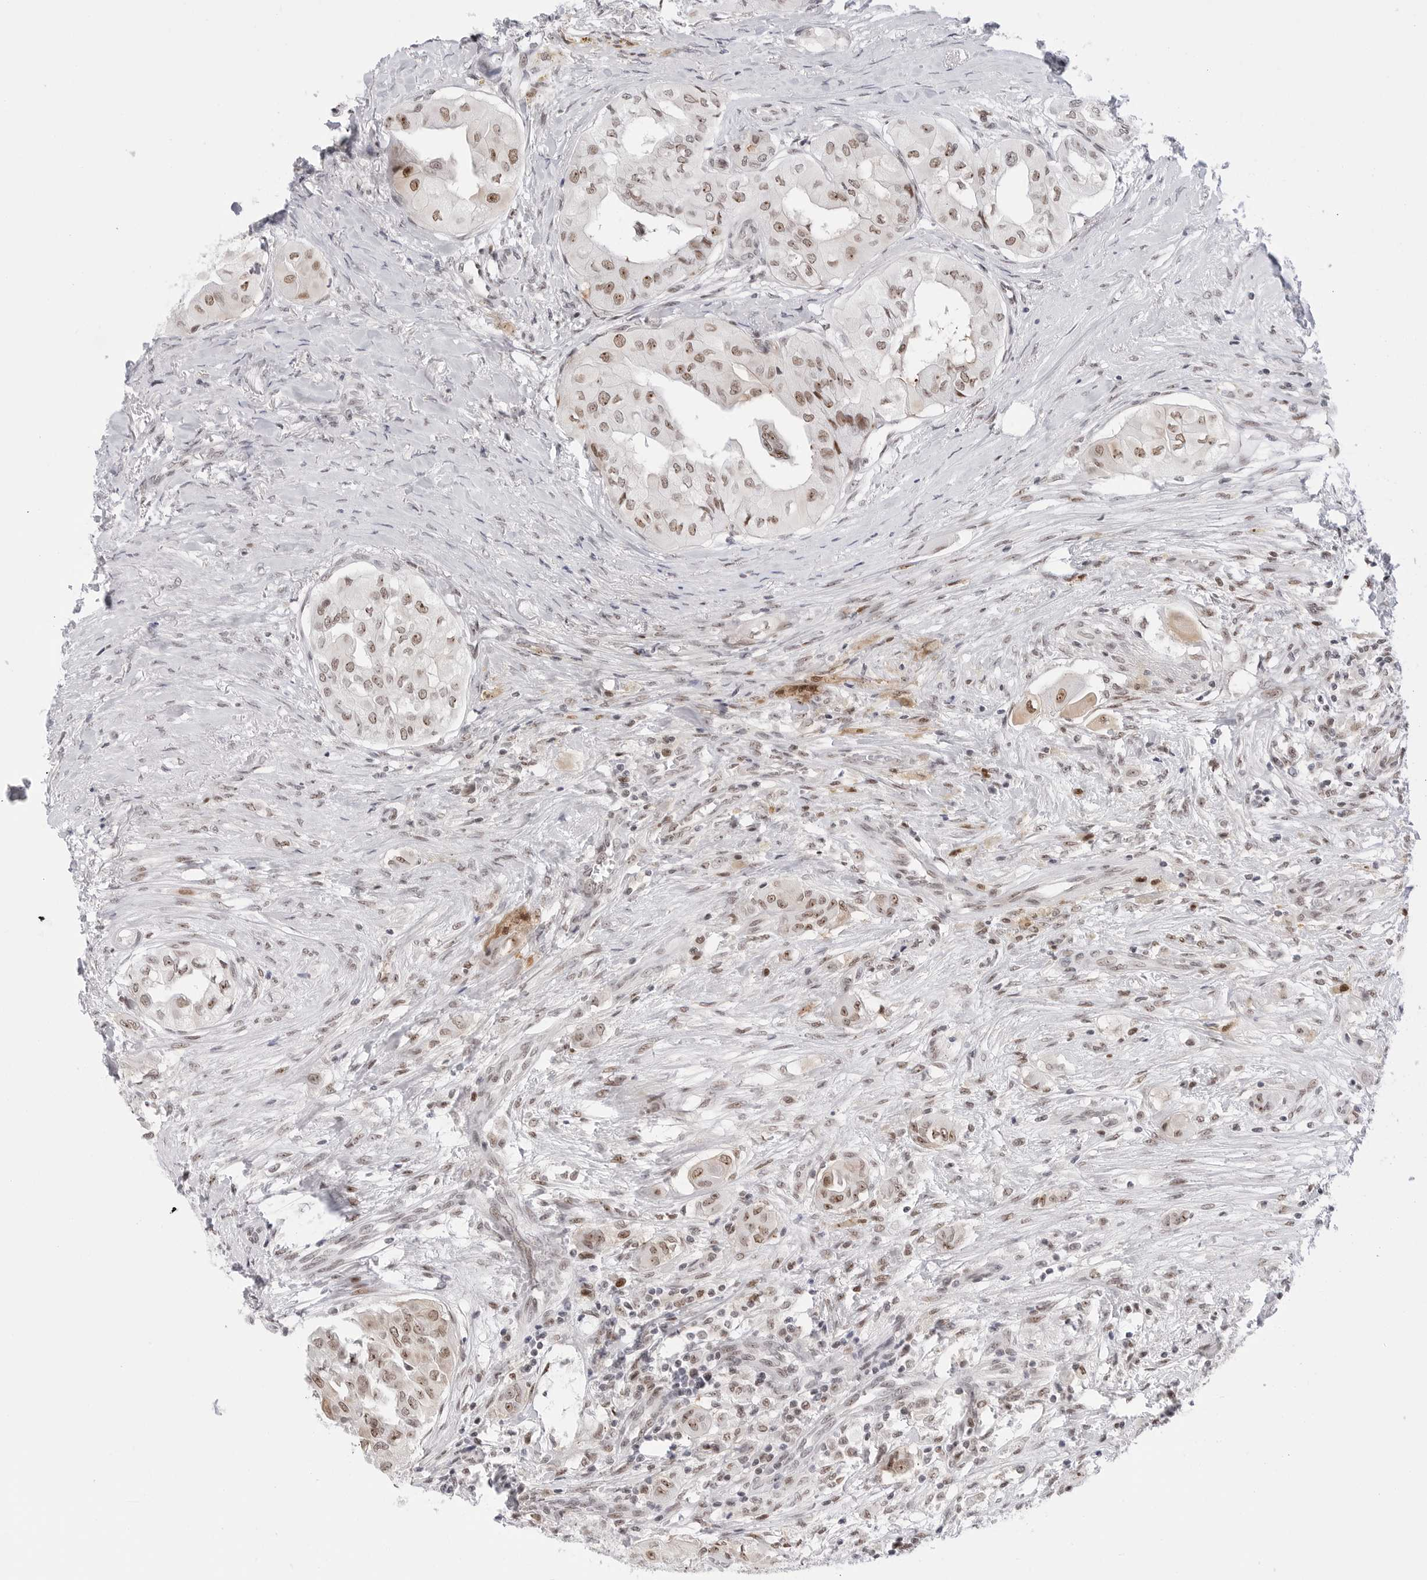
{"staining": {"intensity": "moderate", "quantity": ">75%", "location": "nuclear"}, "tissue": "thyroid cancer", "cell_type": "Tumor cells", "image_type": "cancer", "snomed": [{"axis": "morphology", "description": "Papillary adenocarcinoma, NOS"}, {"axis": "topography", "description": "Thyroid gland"}], "caption": "There is medium levels of moderate nuclear expression in tumor cells of thyroid papillary adenocarcinoma, as demonstrated by immunohistochemical staining (brown color).", "gene": "C1orf162", "patient": {"sex": "female", "age": 59}}